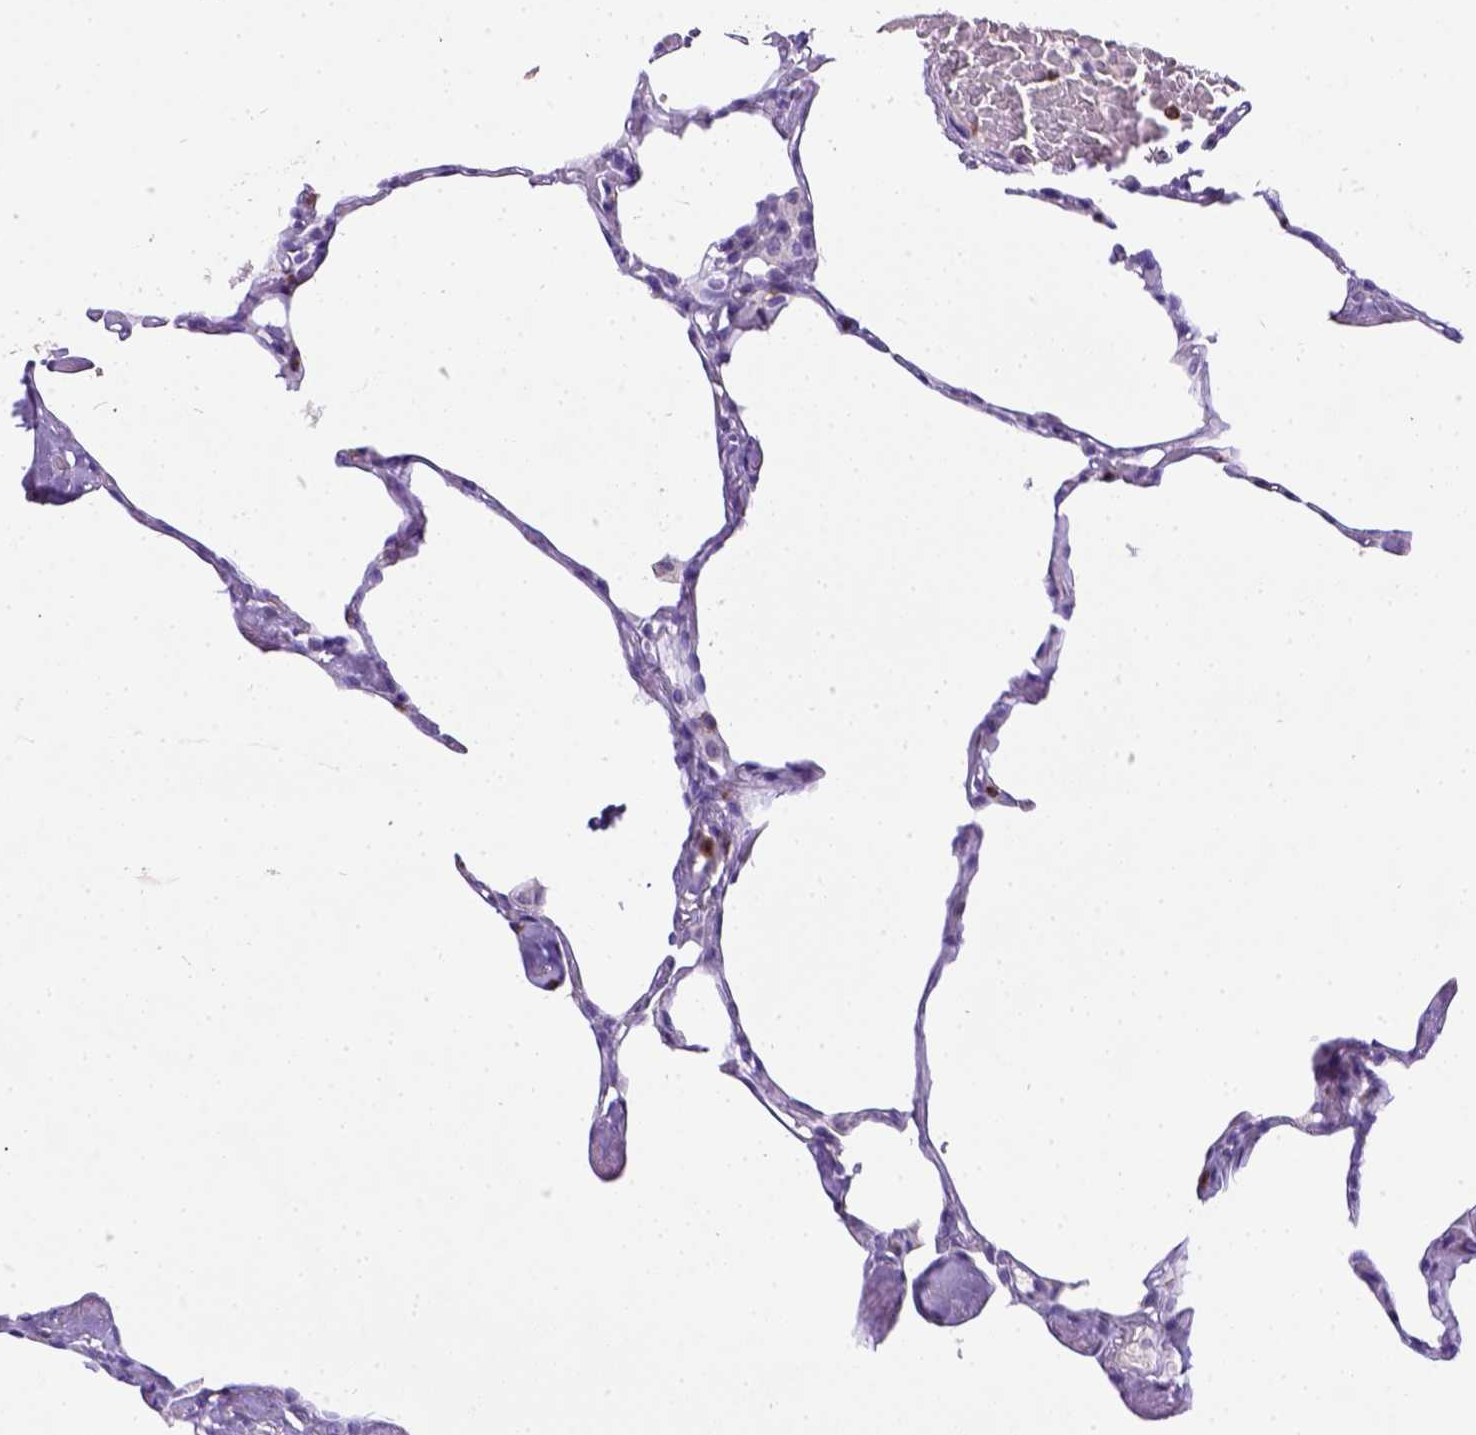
{"staining": {"intensity": "negative", "quantity": "none", "location": "none"}, "tissue": "lung", "cell_type": "Alveolar cells", "image_type": "normal", "snomed": [{"axis": "morphology", "description": "Normal tissue, NOS"}, {"axis": "topography", "description": "Lung"}], "caption": "Immunohistochemistry image of unremarkable lung: lung stained with DAB reveals no significant protein positivity in alveolar cells.", "gene": "CD3E", "patient": {"sex": "male", "age": 65}}